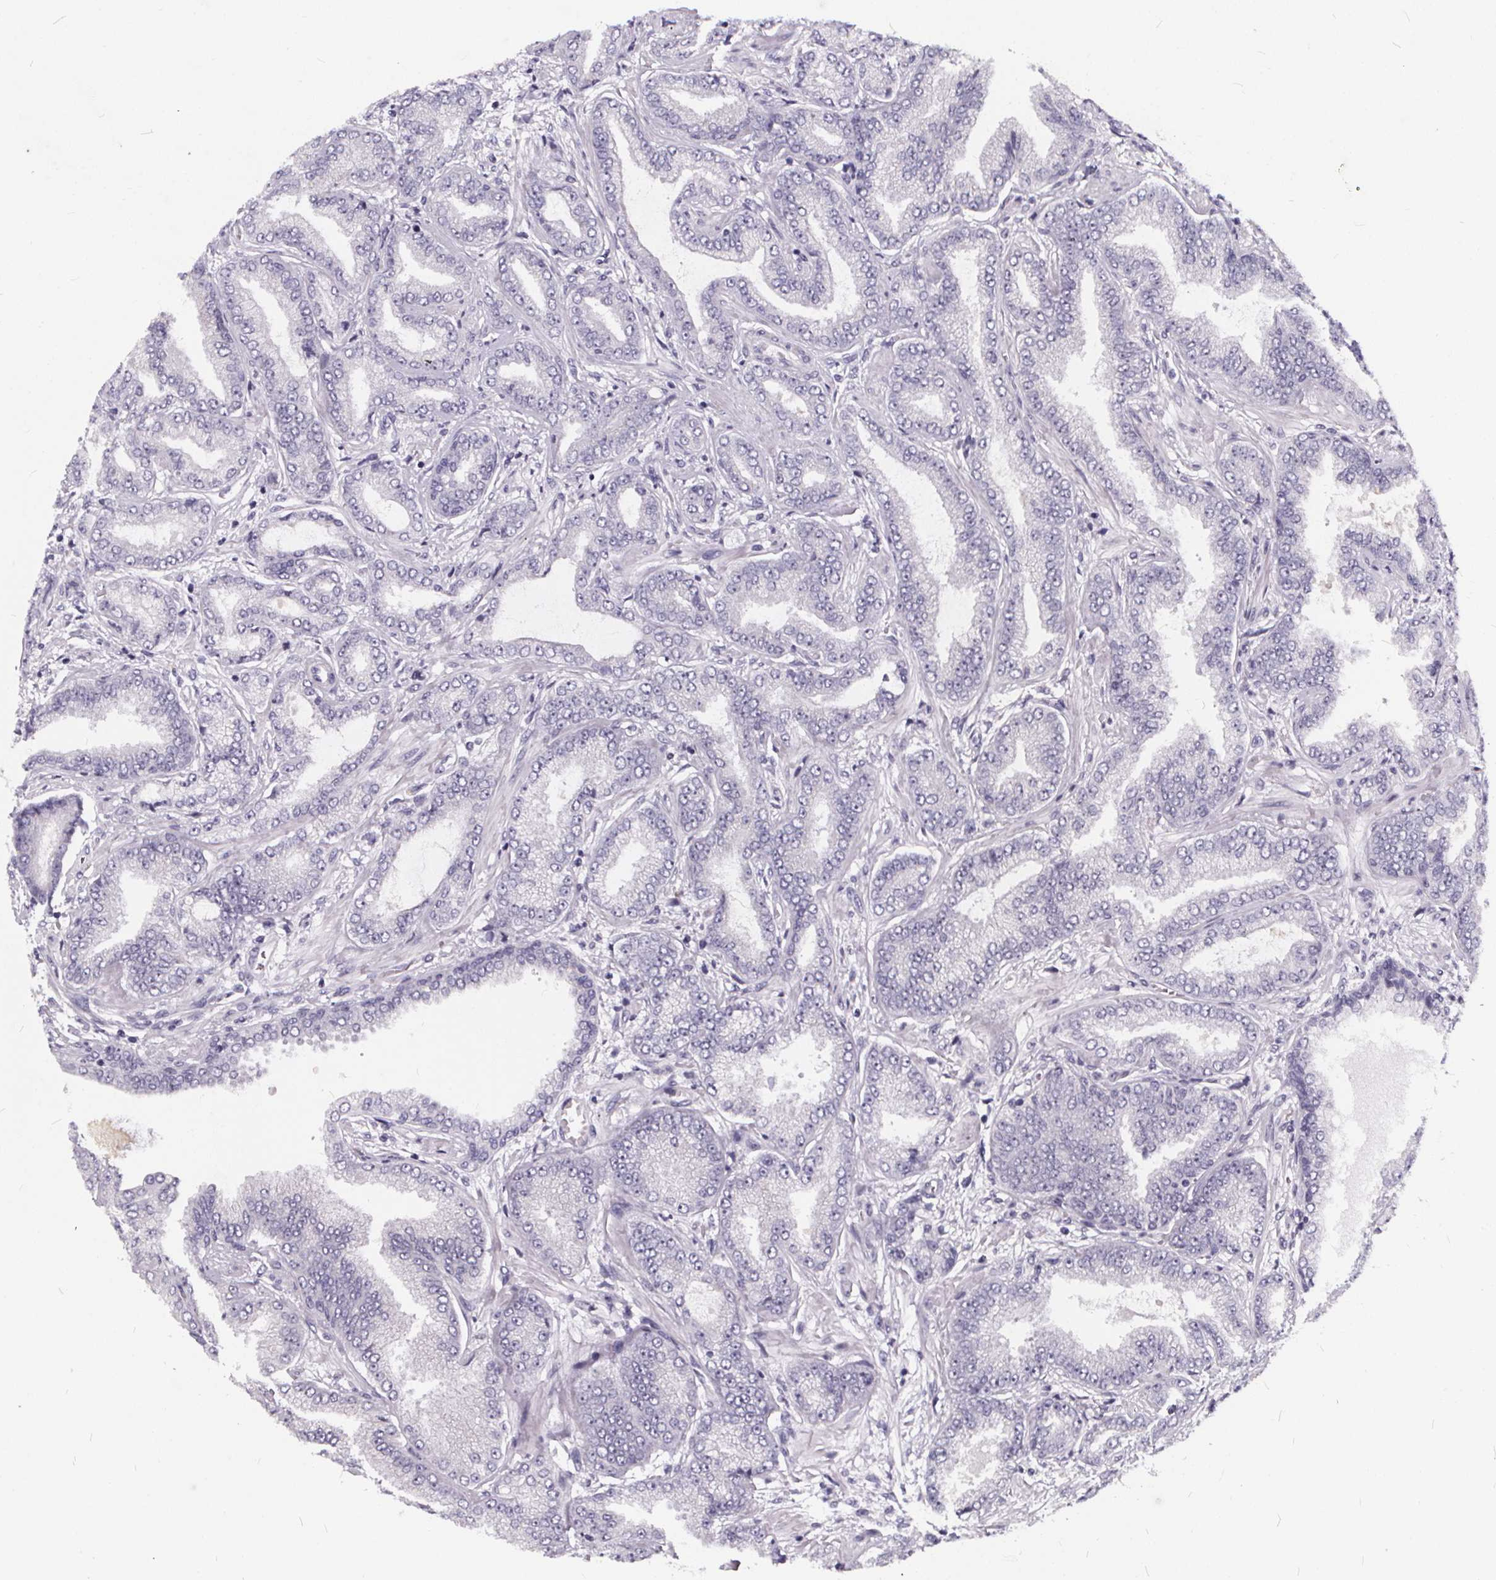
{"staining": {"intensity": "negative", "quantity": "none", "location": "none"}, "tissue": "prostate cancer", "cell_type": "Tumor cells", "image_type": "cancer", "snomed": [{"axis": "morphology", "description": "Adenocarcinoma, Low grade"}, {"axis": "topography", "description": "Prostate"}], "caption": "Tumor cells are negative for brown protein staining in adenocarcinoma (low-grade) (prostate). (Brightfield microscopy of DAB (3,3'-diaminobenzidine) immunohistochemistry (IHC) at high magnification).", "gene": "SPEF2", "patient": {"sex": "male", "age": 55}}